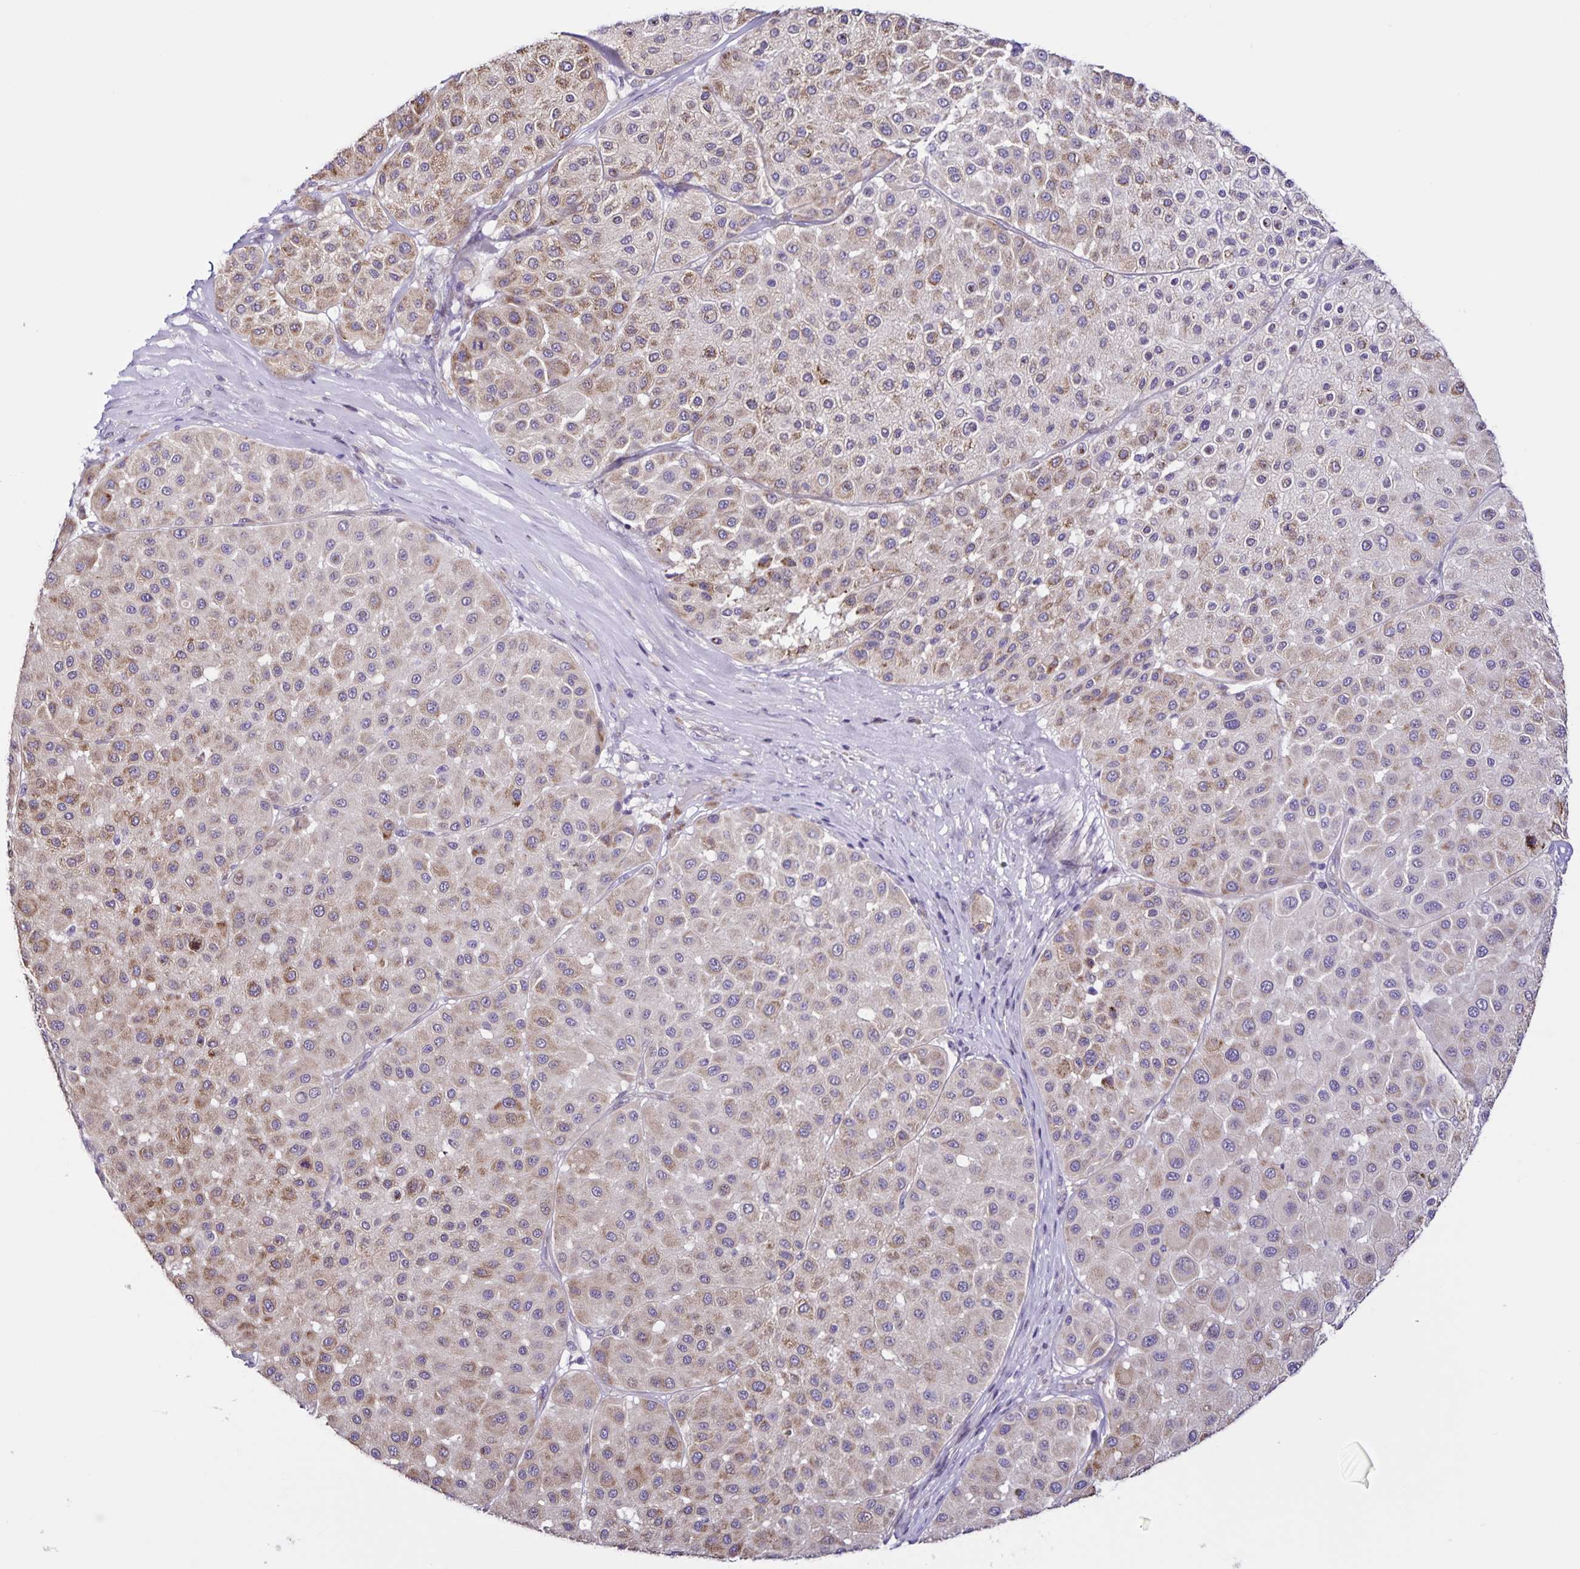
{"staining": {"intensity": "moderate", "quantity": "<25%", "location": "cytoplasmic/membranous"}, "tissue": "melanoma", "cell_type": "Tumor cells", "image_type": "cancer", "snomed": [{"axis": "morphology", "description": "Malignant melanoma, Metastatic site"}, {"axis": "topography", "description": "Smooth muscle"}], "caption": "A low amount of moderate cytoplasmic/membranous expression is appreciated in about <25% of tumor cells in melanoma tissue.", "gene": "RNFT2", "patient": {"sex": "male", "age": 41}}